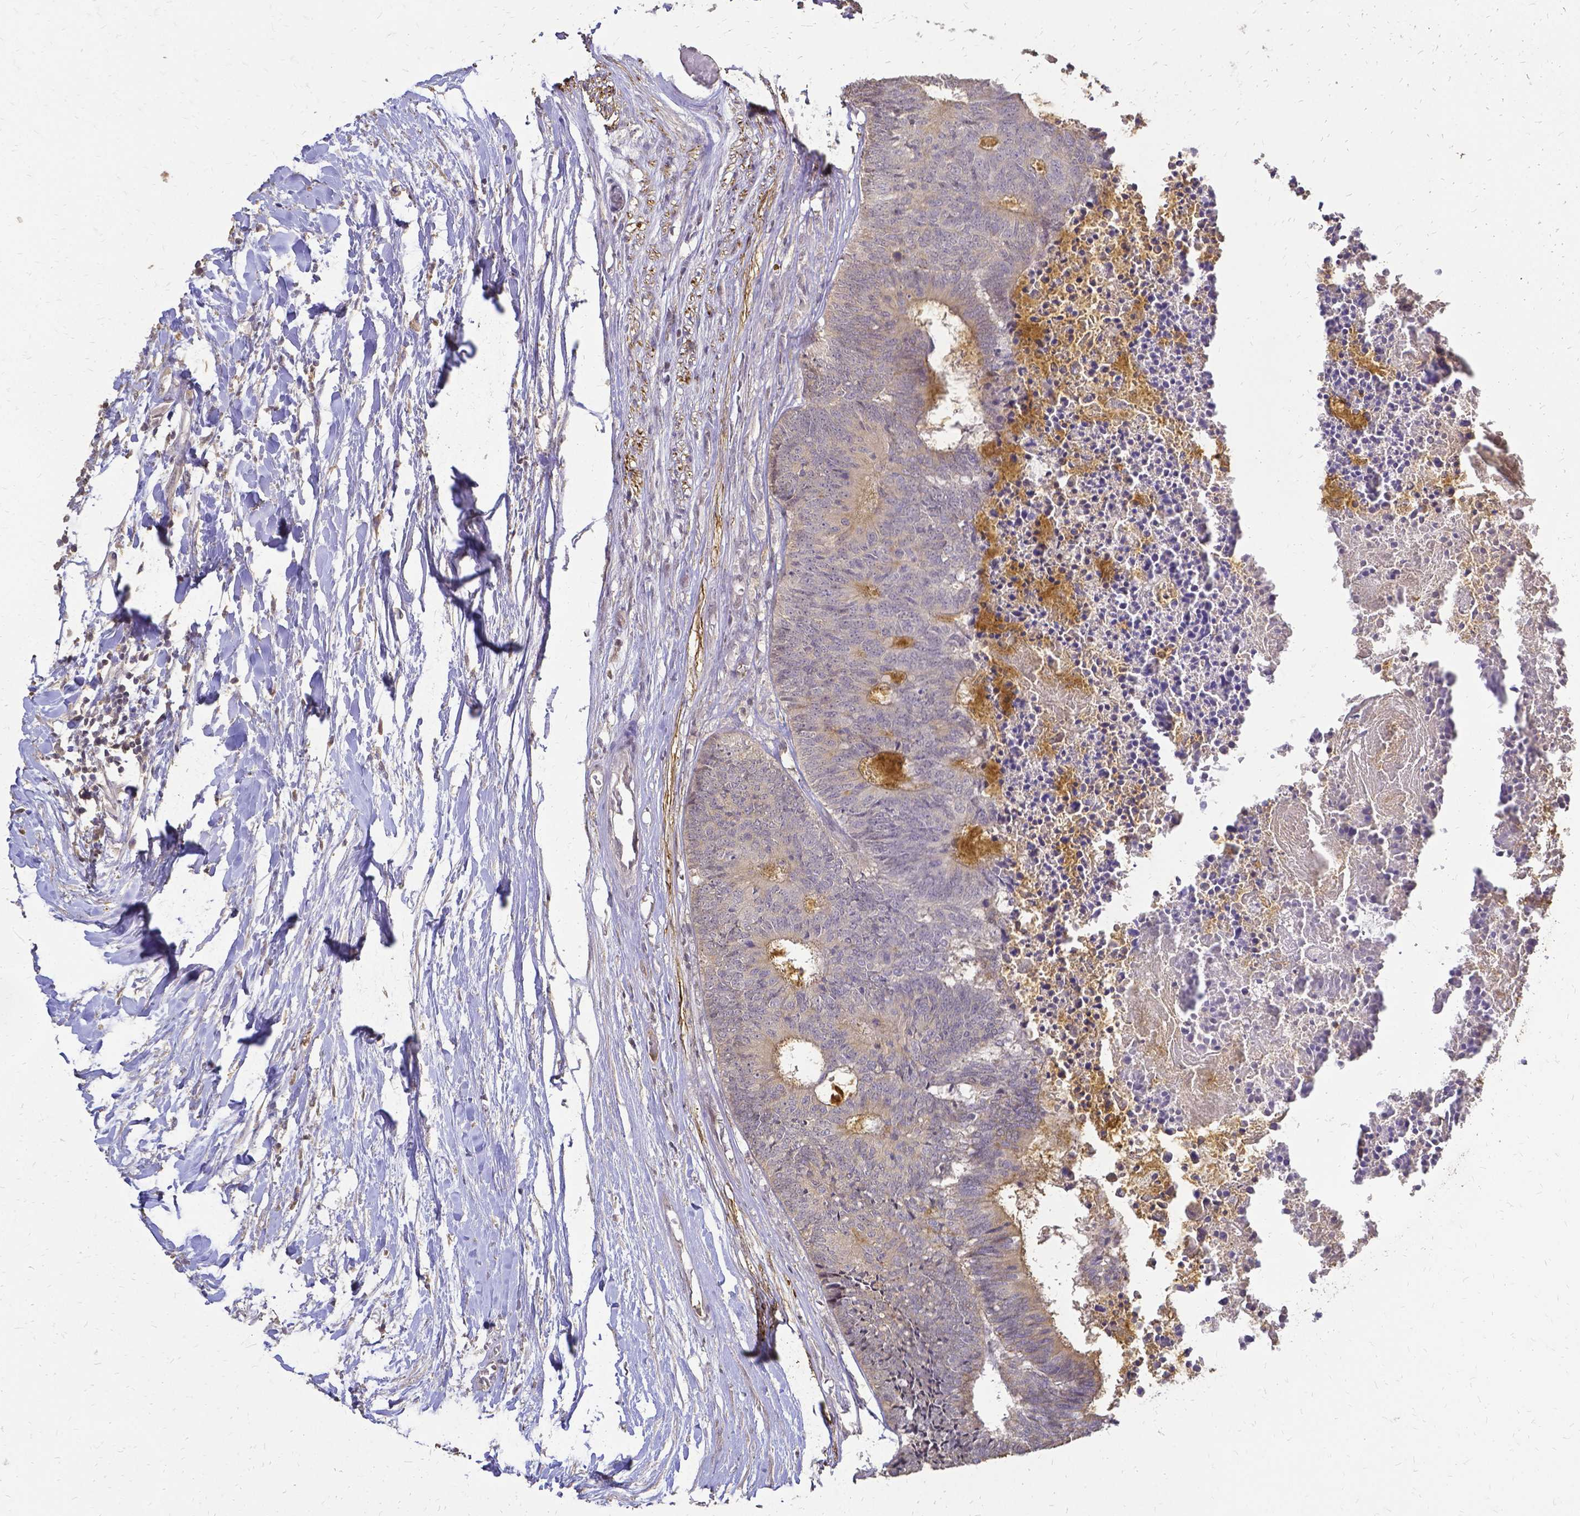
{"staining": {"intensity": "negative", "quantity": "none", "location": "none"}, "tissue": "colorectal cancer", "cell_type": "Tumor cells", "image_type": "cancer", "snomed": [{"axis": "morphology", "description": "Adenocarcinoma, NOS"}, {"axis": "topography", "description": "Colon"}, {"axis": "topography", "description": "Rectum"}], "caption": "A high-resolution histopathology image shows immunohistochemistry (IHC) staining of adenocarcinoma (colorectal), which reveals no significant expression in tumor cells. Nuclei are stained in blue.", "gene": "CIB1", "patient": {"sex": "male", "age": 57}}